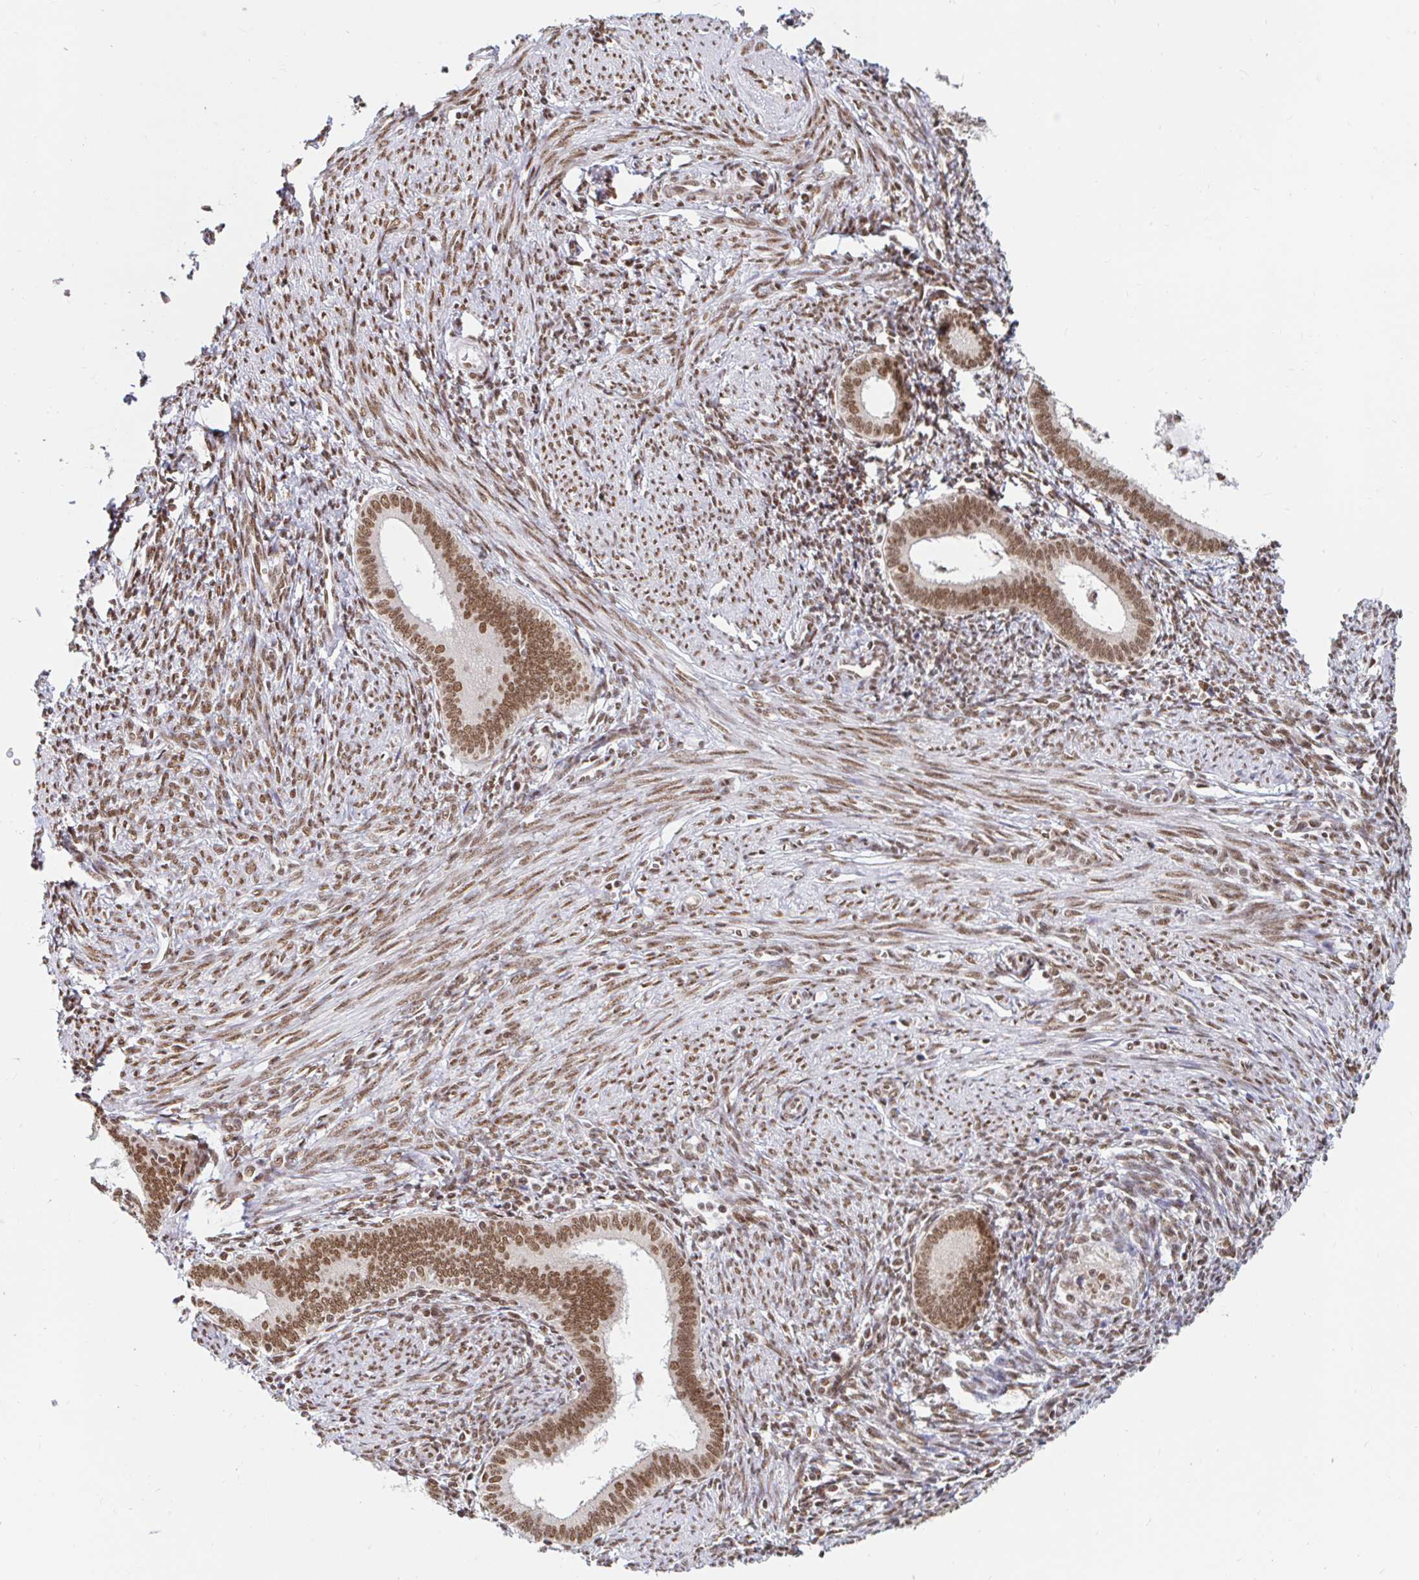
{"staining": {"intensity": "strong", "quantity": "25%-75%", "location": "nuclear"}, "tissue": "endometrium", "cell_type": "Cells in endometrial stroma", "image_type": "normal", "snomed": [{"axis": "morphology", "description": "Normal tissue, NOS"}, {"axis": "topography", "description": "Endometrium"}], "caption": "Brown immunohistochemical staining in unremarkable endometrium shows strong nuclear staining in about 25%-75% of cells in endometrial stroma. The staining was performed using DAB (3,3'-diaminobenzidine) to visualize the protein expression in brown, while the nuclei were stained in blue with hematoxylin (Magnification: 20x).", "gene": "RBMXL1", "patient": {"sex": "female", "age": 41}}